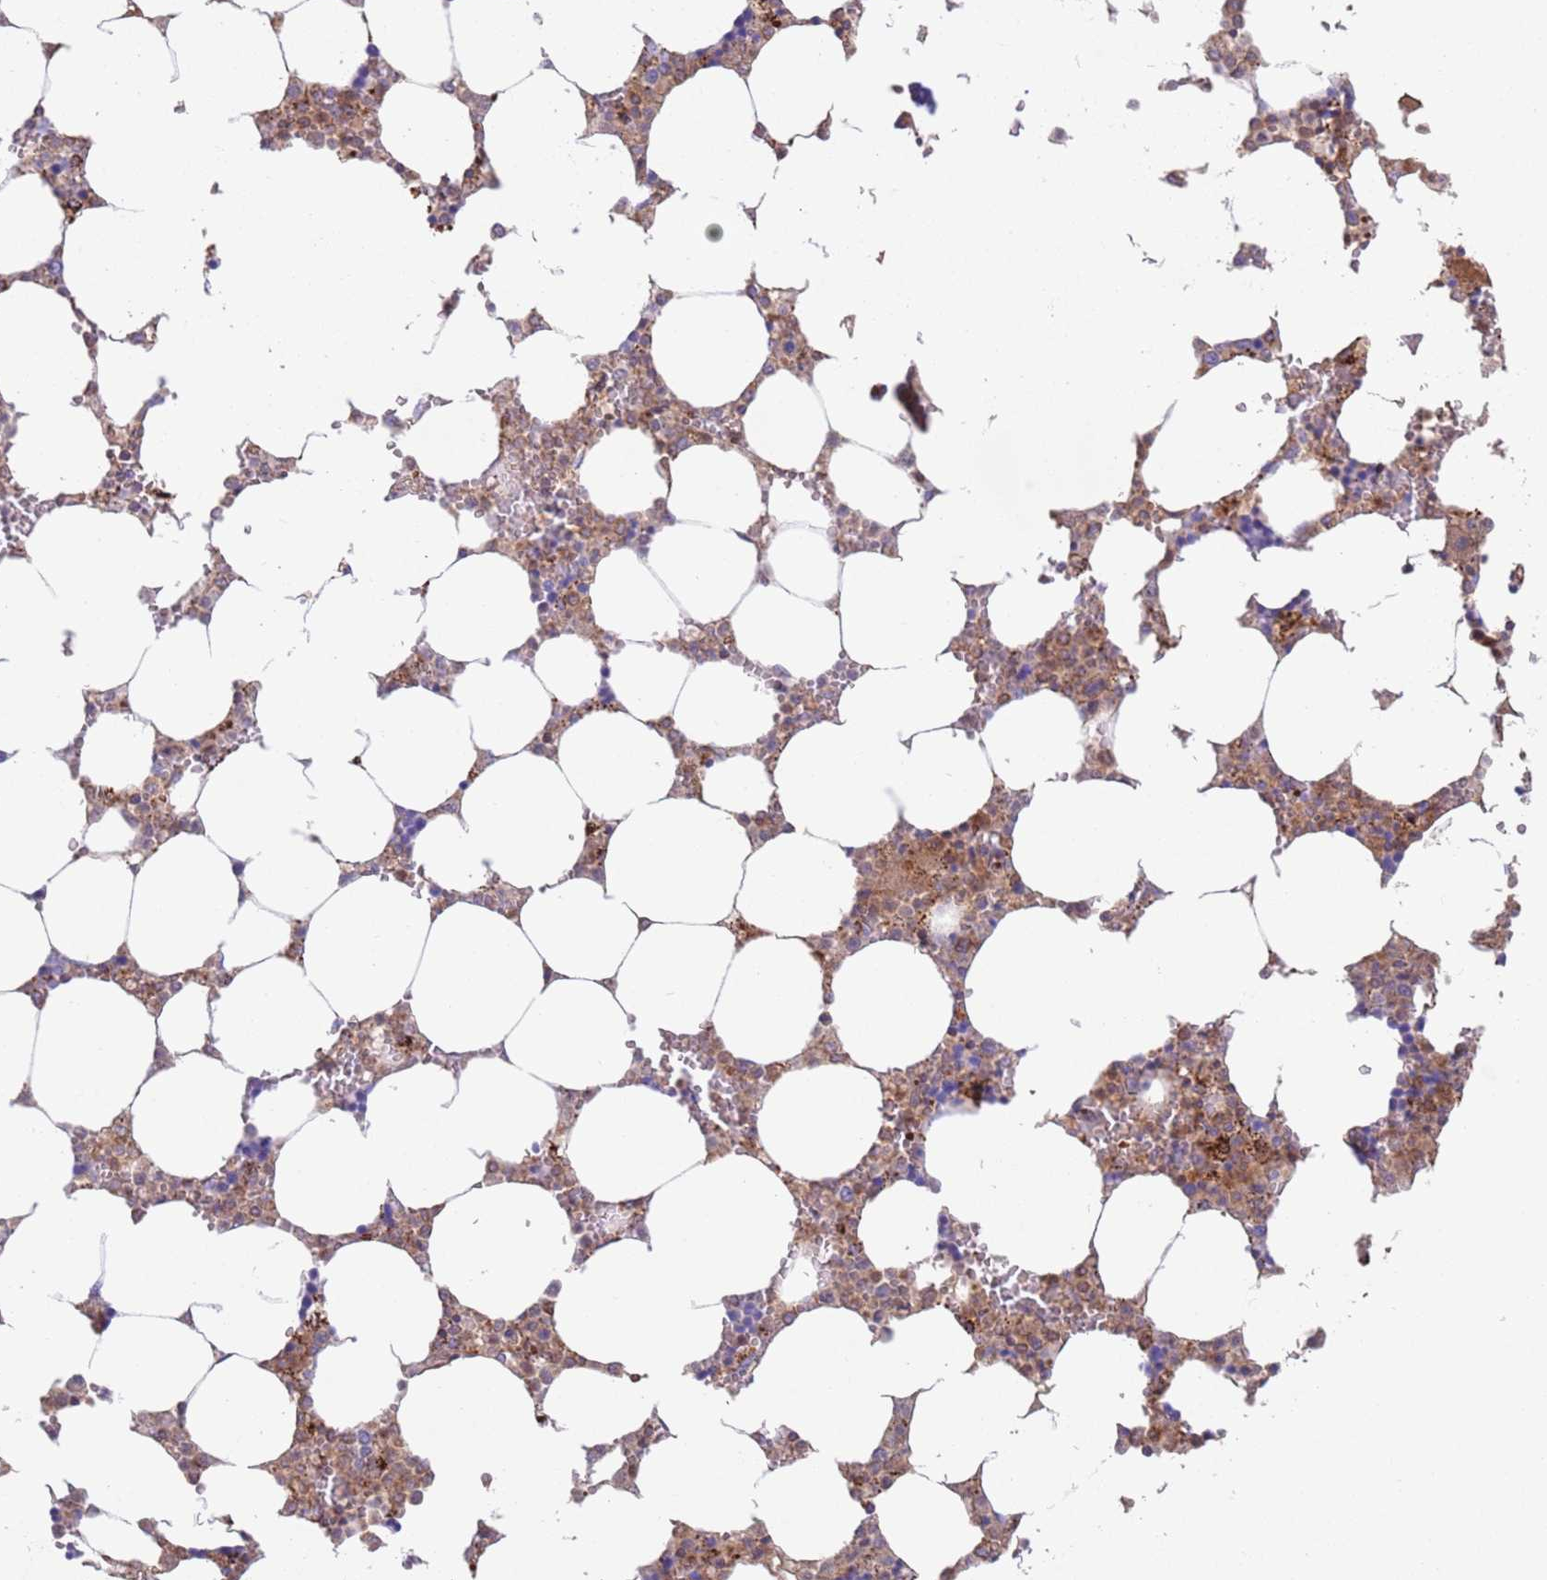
{"staining": {"intensity": "moderate", "quantity": "25%-75%", "location": "cytoplasmic/membranous"}, "tissue": "bone marrow", "cell_type": "Hematopoietic cells", "image_type": "normal", "snomed": [{"axis": "morphology", "description": "Normal tissue, NOS"}, {"axis": "topography", "description": "Bone marrow"}], "caption": "Immunohistochemical staining of normal human bone marrow displays medium levels of moderate cytoplasmic/membranous staining in approximately 25%-75% of hematopoietic cells. The protein of interest is shown in brown color, while the nuclei are stained blue.", "gene": "ZMYM5", "patient": {"sex": "male", "age": 64}}